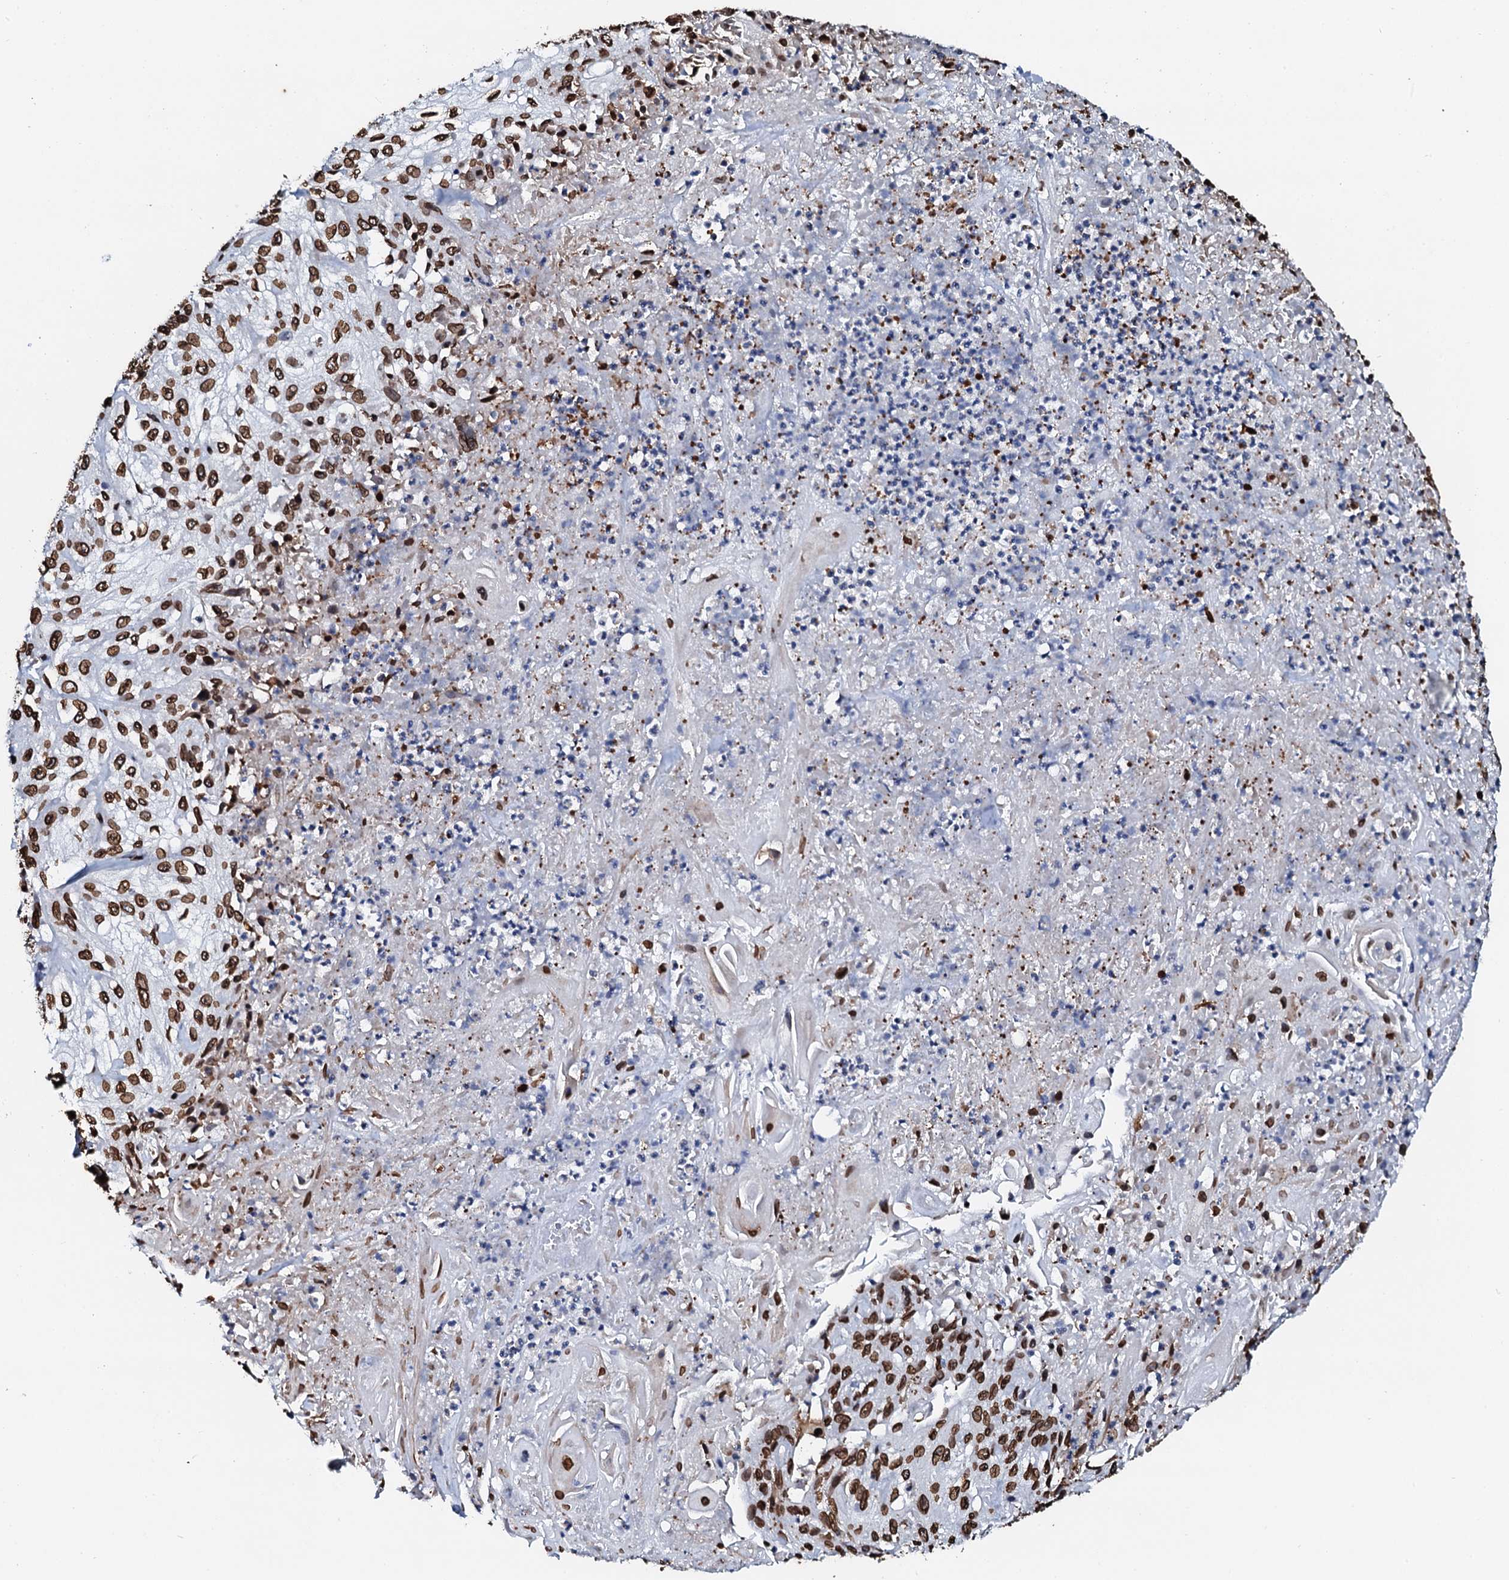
{"staining": {"intensity": "strong", "quantity": ">75%", "location": "nuclear"}, "tissue": "skin cancer", "cell_type": "Tumor cells", "image_type": "cancer", "snomed": [{"axis": "morphology", "description": "Squamous cell carcinoma, NOS"}, {"axis": "morphology", "description": "Squamous cell carcinoma, metastatic, NOS"}, {"axis": "topography", "description": "Skin"}, {"axis": "topography", "description": "Lymph node"}], "caption": "Strong nuclear positivity is seen in approximately >75% of tumor cells in skin squamous cell carcinoma.", "gene": "KATNAL2", "patient": {"sex": "male", "age": 75}}